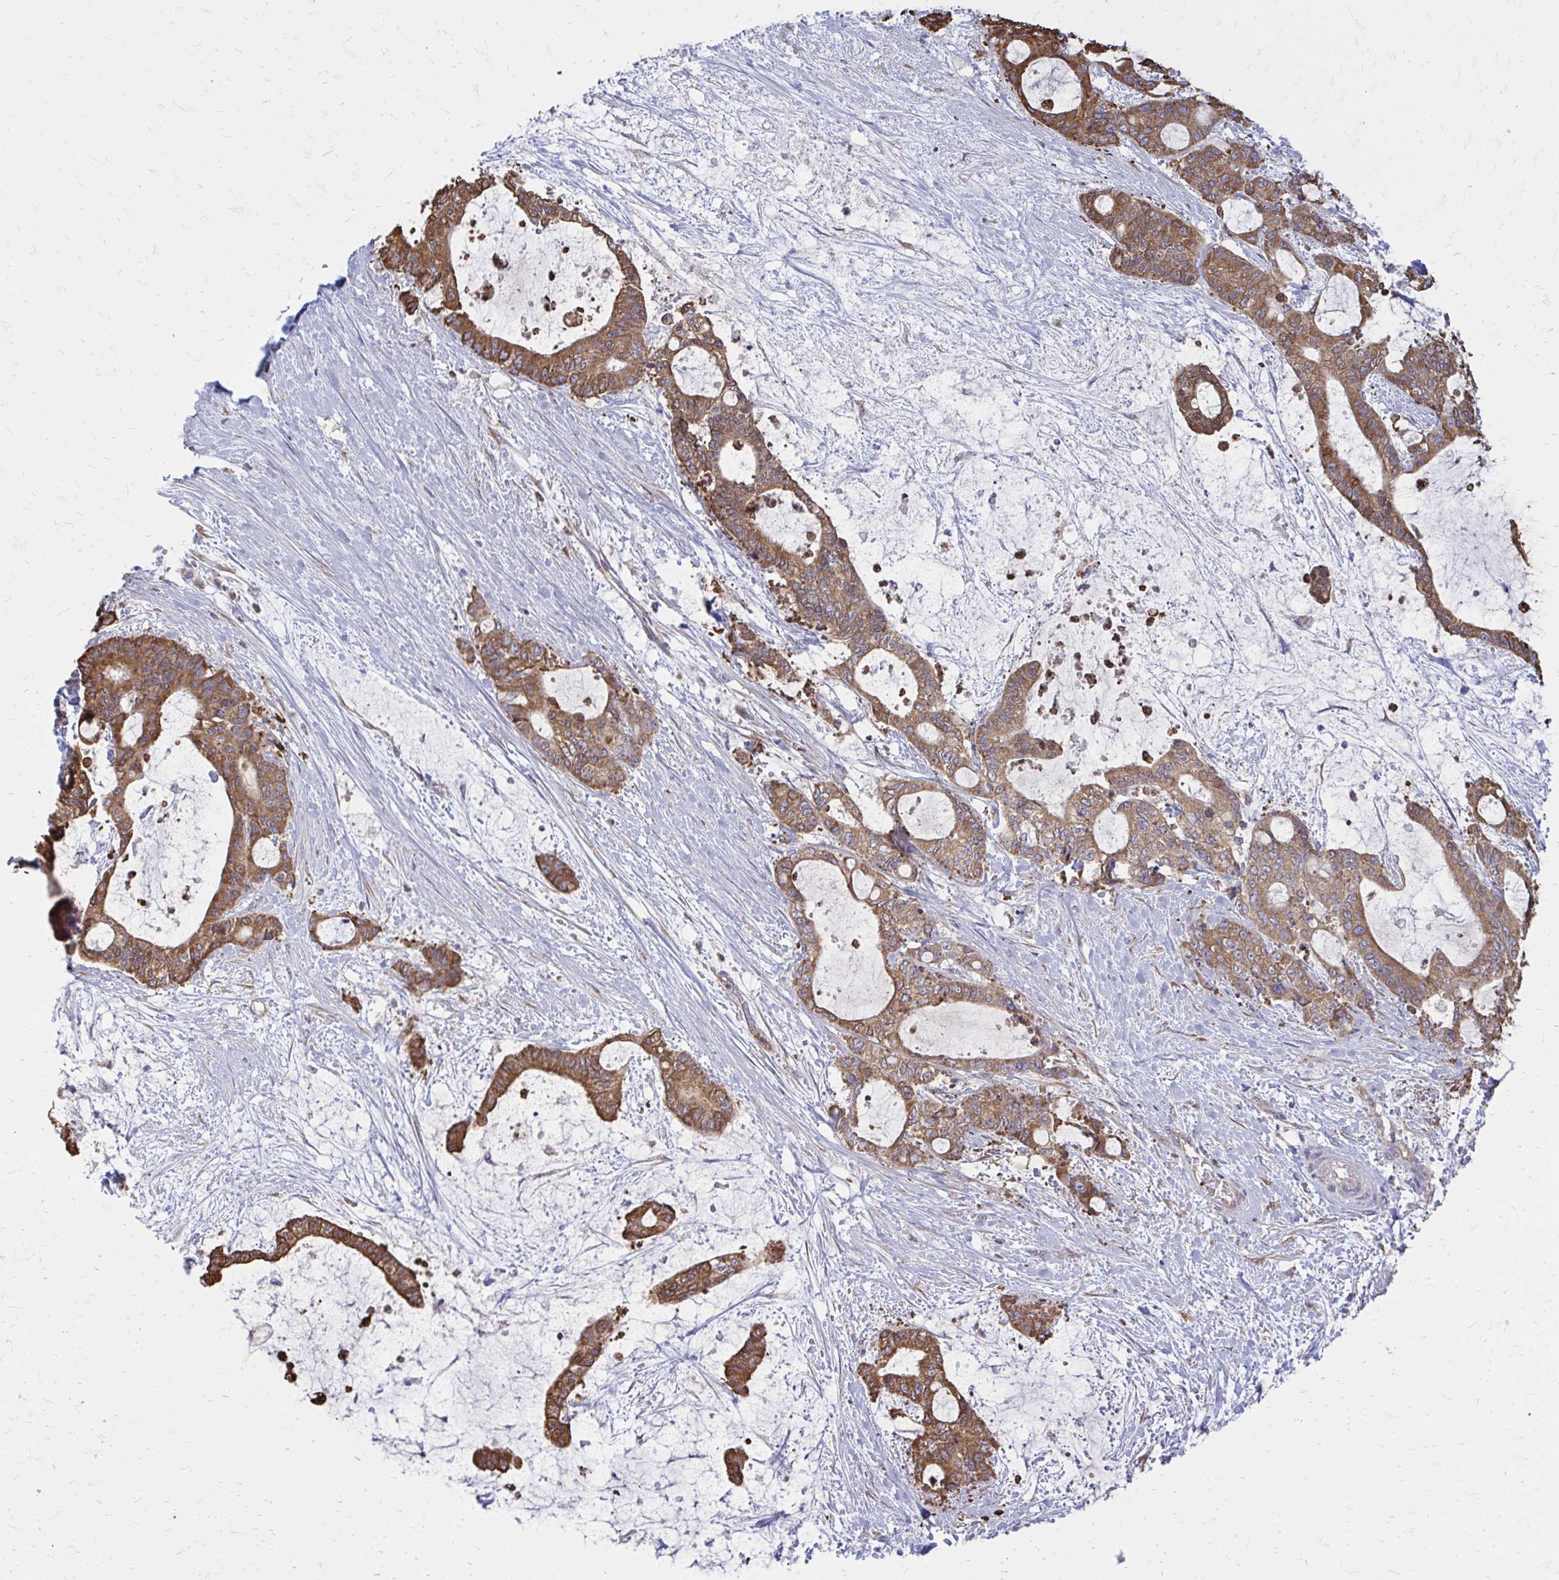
{"staining": {"intensity": "strong", "quantity": ">75%", "location": "cytoplasmic/membranous"}, "tissue": "liver cancer", "cell_type": "Tumor cells", "image_type": "cancer", "snomed": [{"axis": "morphology", "description": "Normal tissue, NOS"}, {"axis": "morphology", "description": "Cholangiocarcinoma"}, {"axis": "topography", "description": "Liver"}, {"axis": "topography", "description": "Peripheral nerve tissue"}], "caption": "Protein expression analysis of liver cholangiocarcinoma displays strong cytoplasmic/membranous staining in about >75% of tumor cells.", "gene": "ASAP1", "patient": {"sex": "female", "age": 73}}